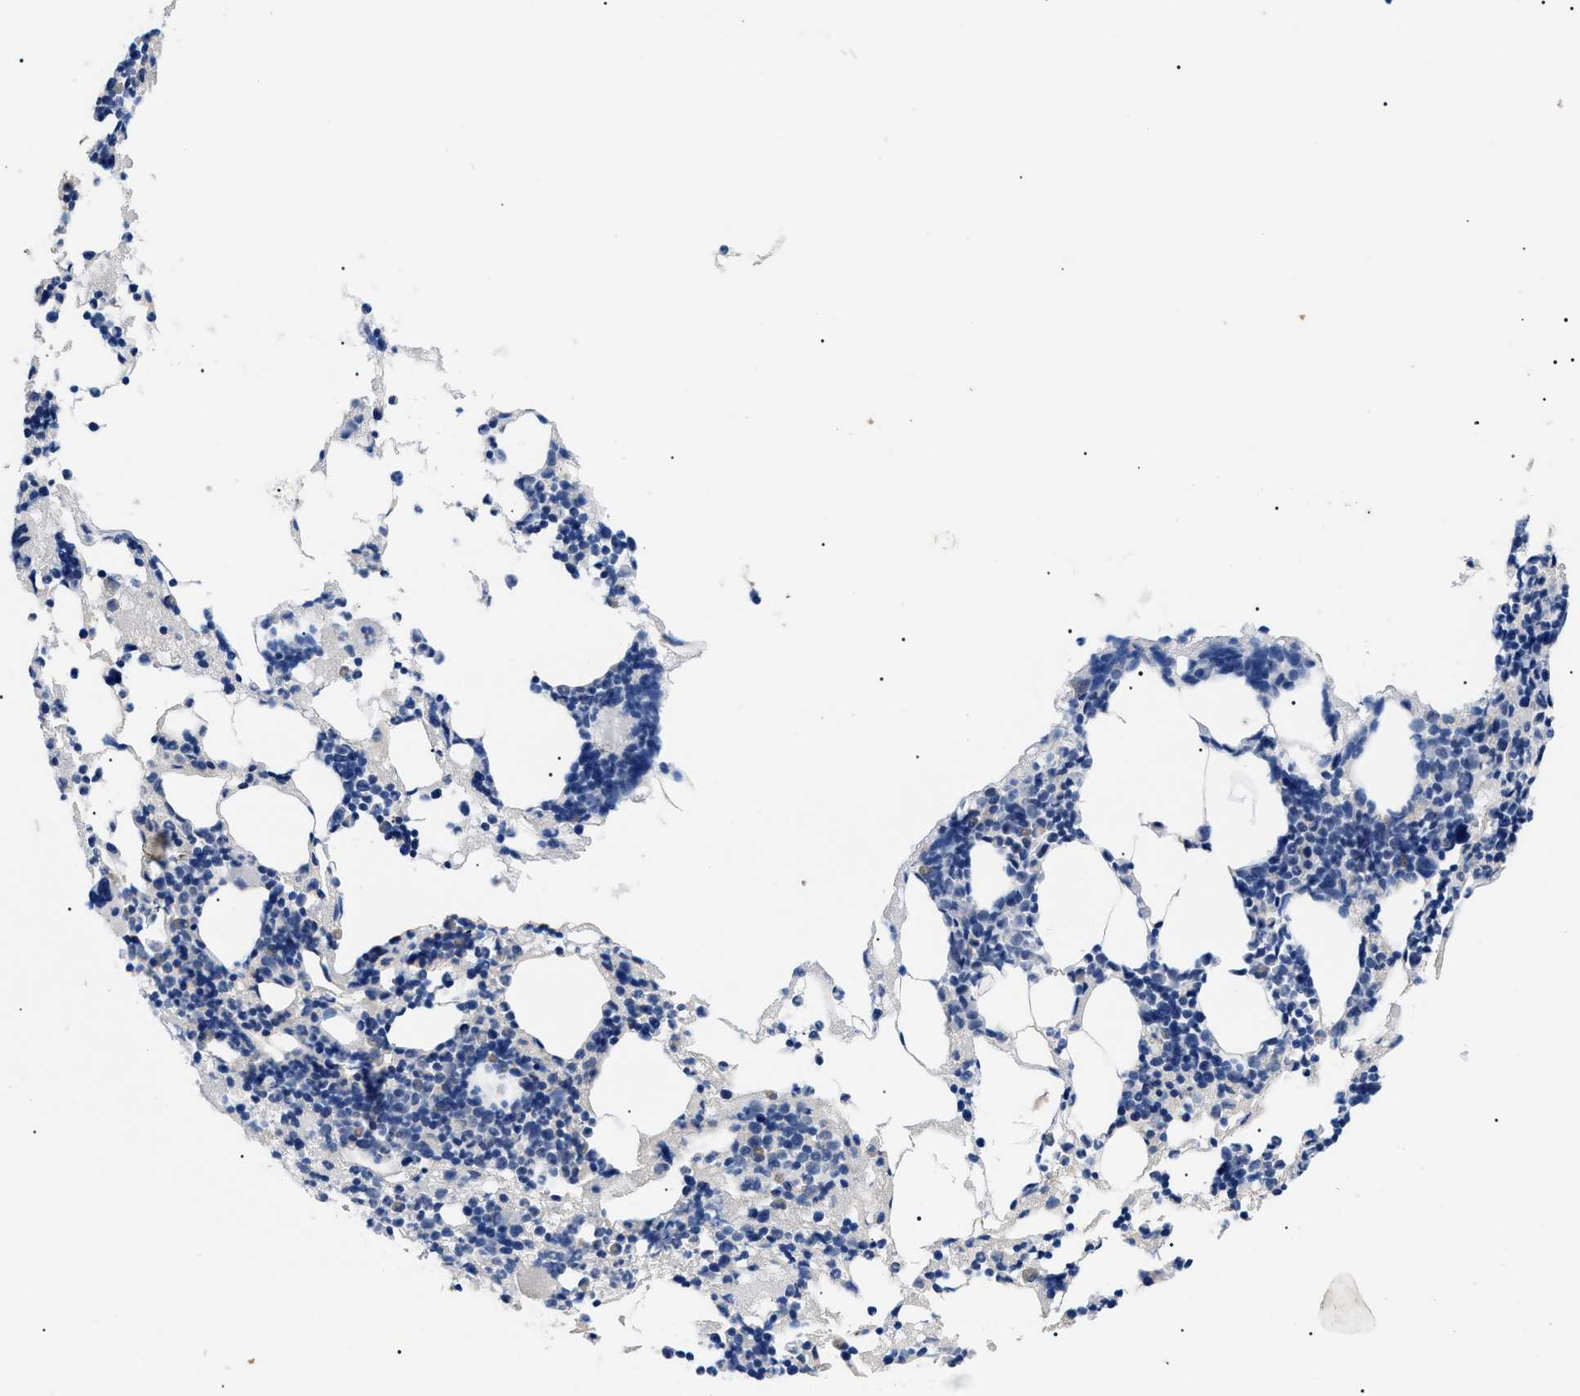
{"staining": {"intensity": "negative", "quantity": "none", "location": "none"}, "tissue": "bone marrow", "cell_type": "Hematopoietic cells", "image_type": "normal", "snomed": [{"axis": "morphology", "description": "Normal tissue, NOS"}, {"axis": "morphology", "description": "Inflammation, NOS"}, {"axis": "topography", "description": "Bone marrow"}], "caption": "Photomicrograph shows no protein positivity in hematopoietic cells of normal bone marrow.", "gene": "PRRT2", "patient": {"sex": "female", "age": 64}}